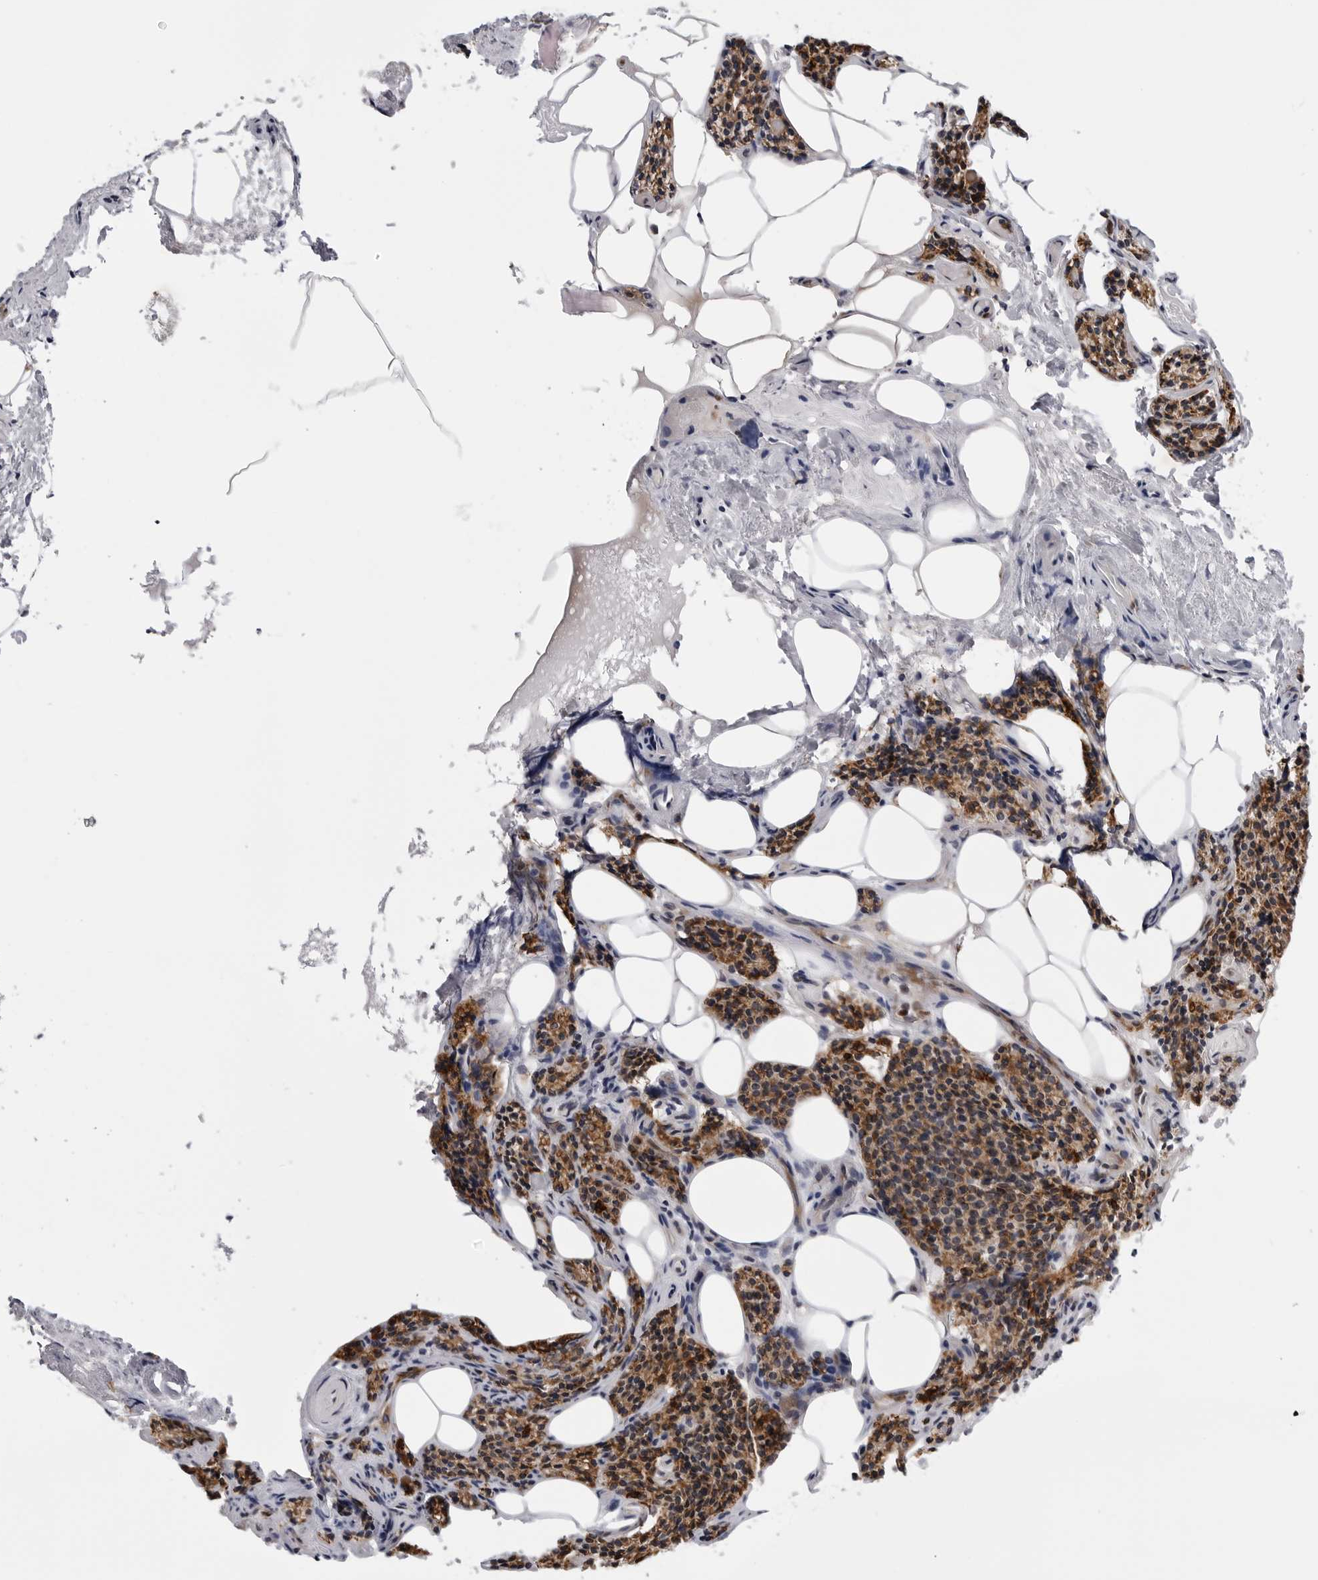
{"staining": {"intensity": "strong", "quantity": ">75%", "location": "cytoplasmic/membranous"}, "tissue": "parathyroid gland", "cell_type": "Glandular cells", "image_type": "normal", "snomed": [{"axis": "morphology", "description": "Normal tissue, NOS"}, {"axis": "topography", "description": "Parathyroid gland"}], "caption": "Immunohistochemistry photomicrograph of benign parathyroid gland: human parathyroid gland stained using immunohistochemistry (IHC) exhibits high levels of strong protein expression localized specifically in the cytoplasmic/membranous of glandular cells, appearing as a cytoplasmic/membranous brown color.", "gene": "CDK20", "patient": {"sex": "female", "age": 71}}